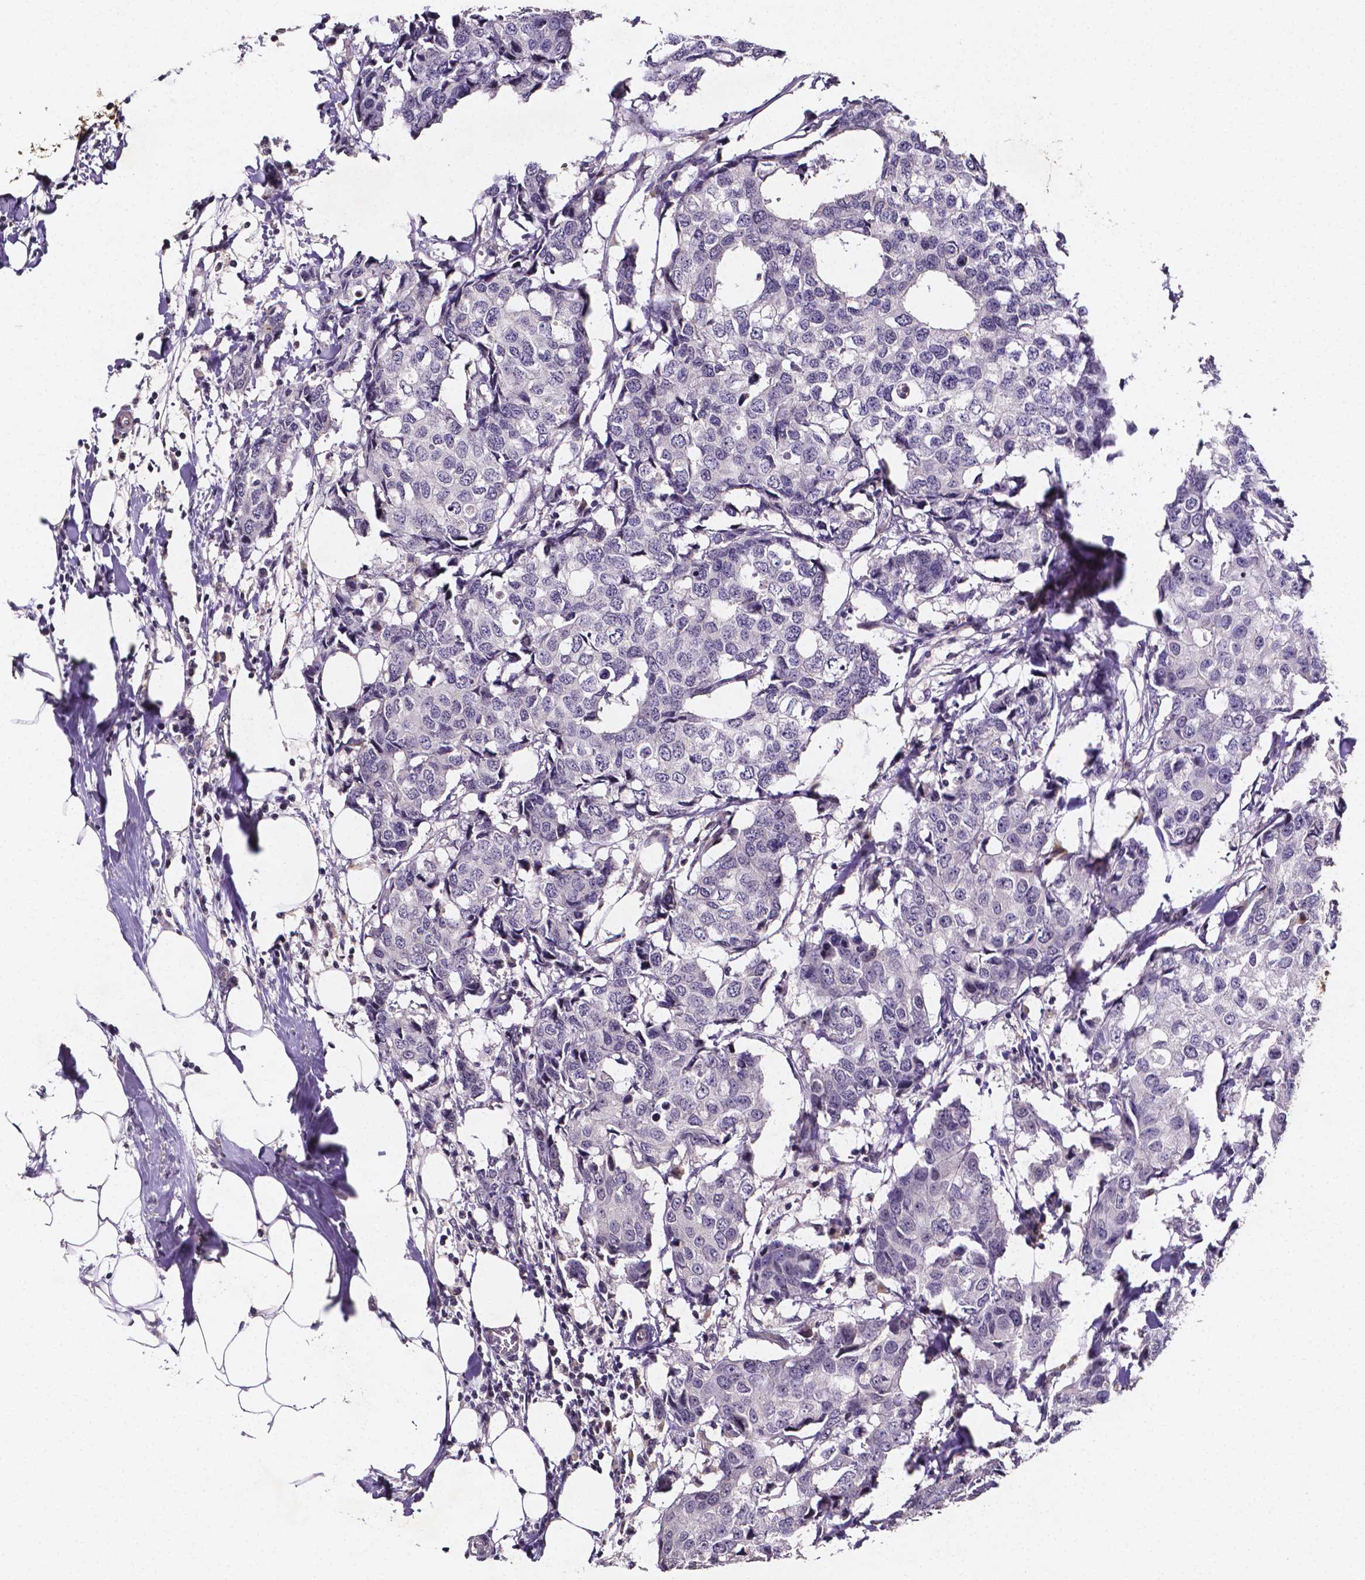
{"staining": {"intensity": "negative", "quantity": "none", "location": "none"}, "tissue": "breast cancer", "cell_type": "Tumor cells", "image_type": "cancer", "snomed": [{"axis": "morphology", "description": "Duct carcinoma"}, {"axis": "topography", "description": "Breast"}], "caption": "Breast intraductal carcinoma stained for a protein using immunohistochemistry displays no expression tumor cells.", "gene": "NRGN", "patient": {"sex": "female", "age": 27}}